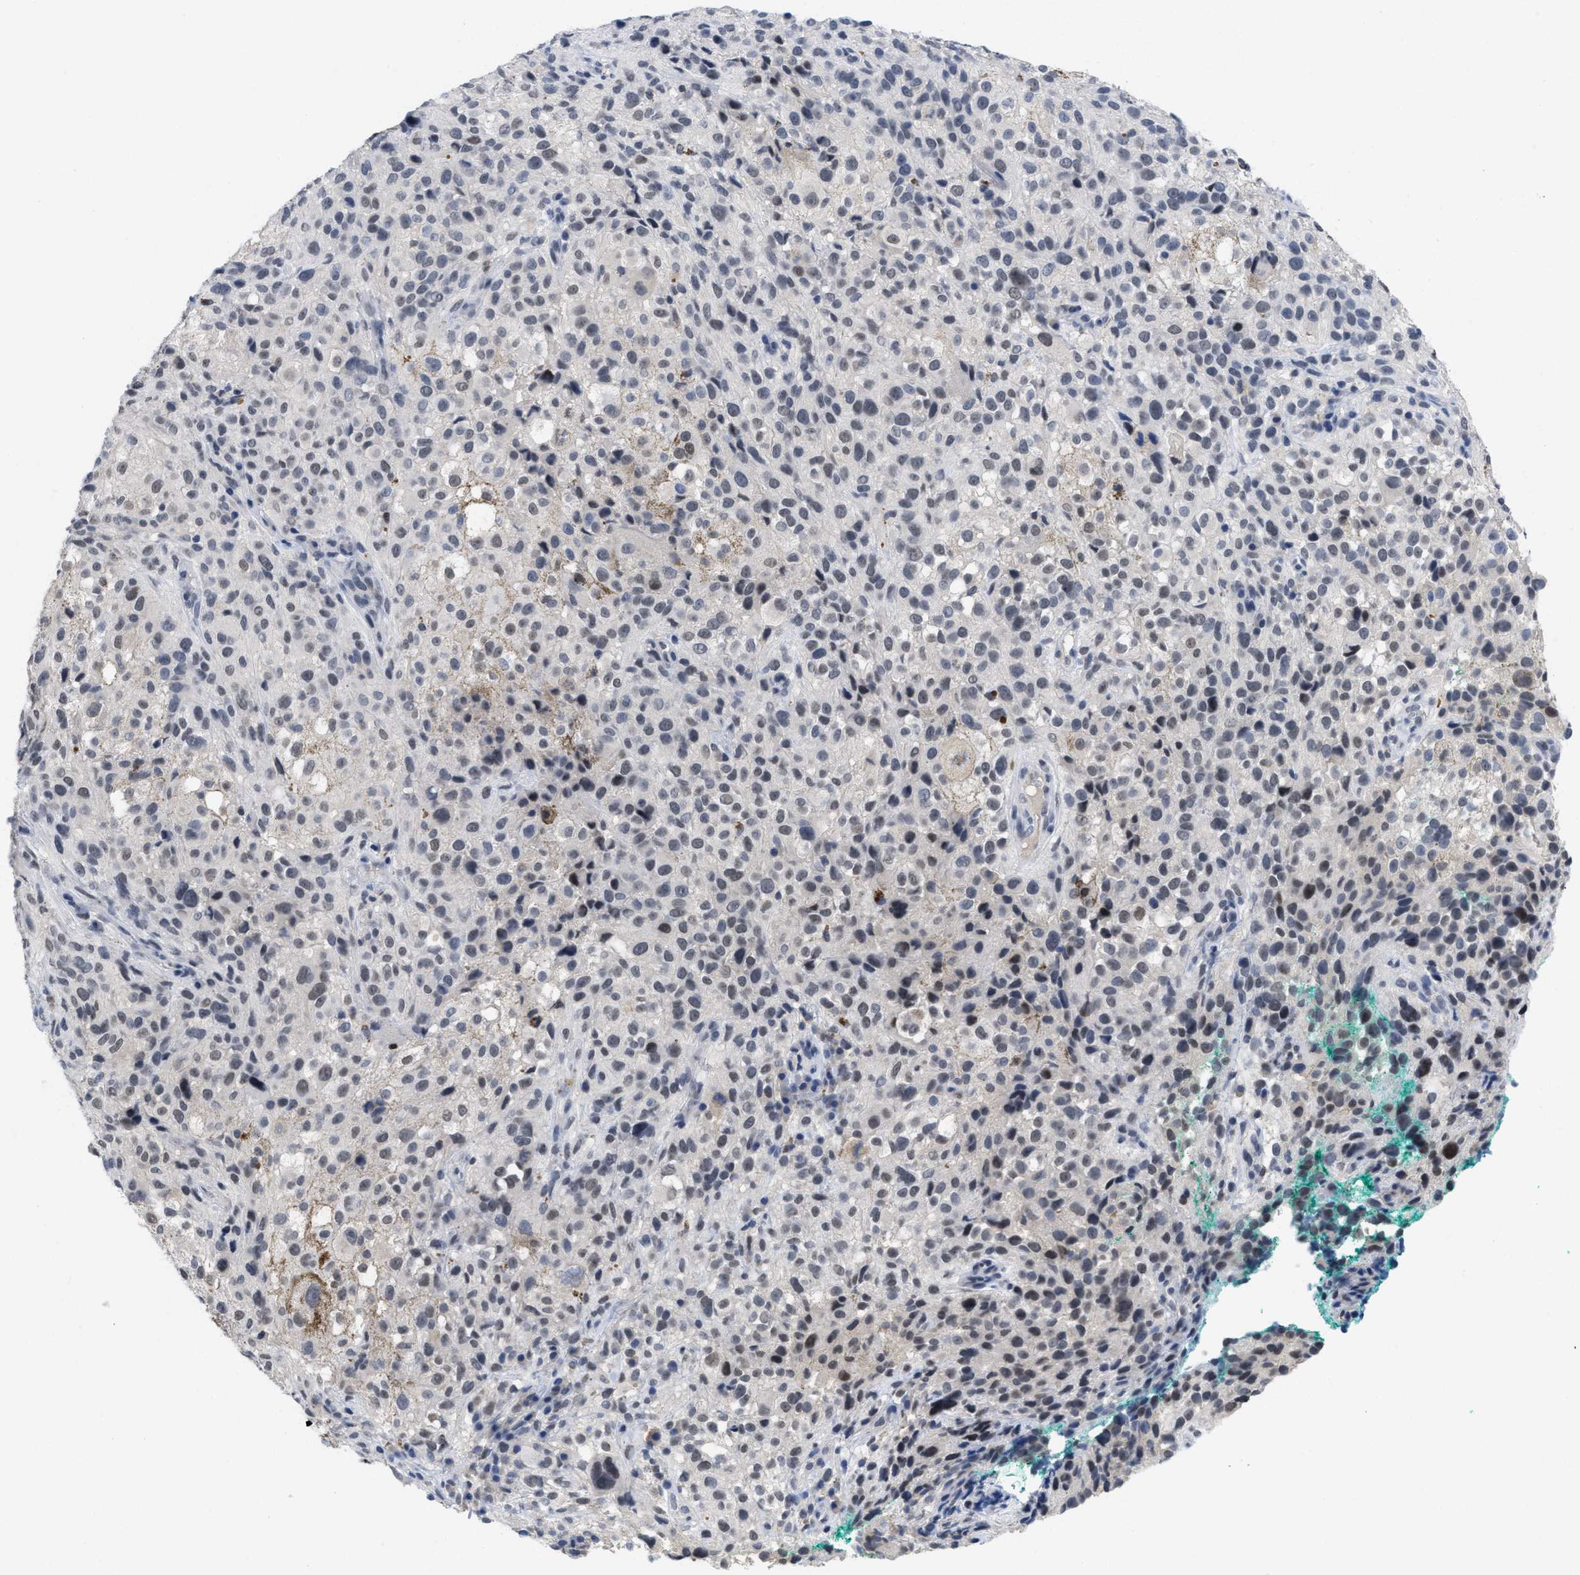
{"staining": {"intensity": "weak", "quantity": "25%-75%", "location": "nuclear"}, "tissue": "melanoma", "cell_type": "Tumor cells", "image_type": "cancer", "snomed": [{"axis": "morphology", "description": "Necrosis, NOS"}, {"axis": "morphology", "description": "Malignant melanoma, NOS"}, {"axis": "topography", "description": "Skin"}], "caption": "High-power microscopy captured an immunohistochemistry histopathology image of melanoma, revealing weak nuclear staining in about 25%-75% of tumor cells.", "gene": "GGNBP2", "patient": {"sex": "female", "age": 87}}